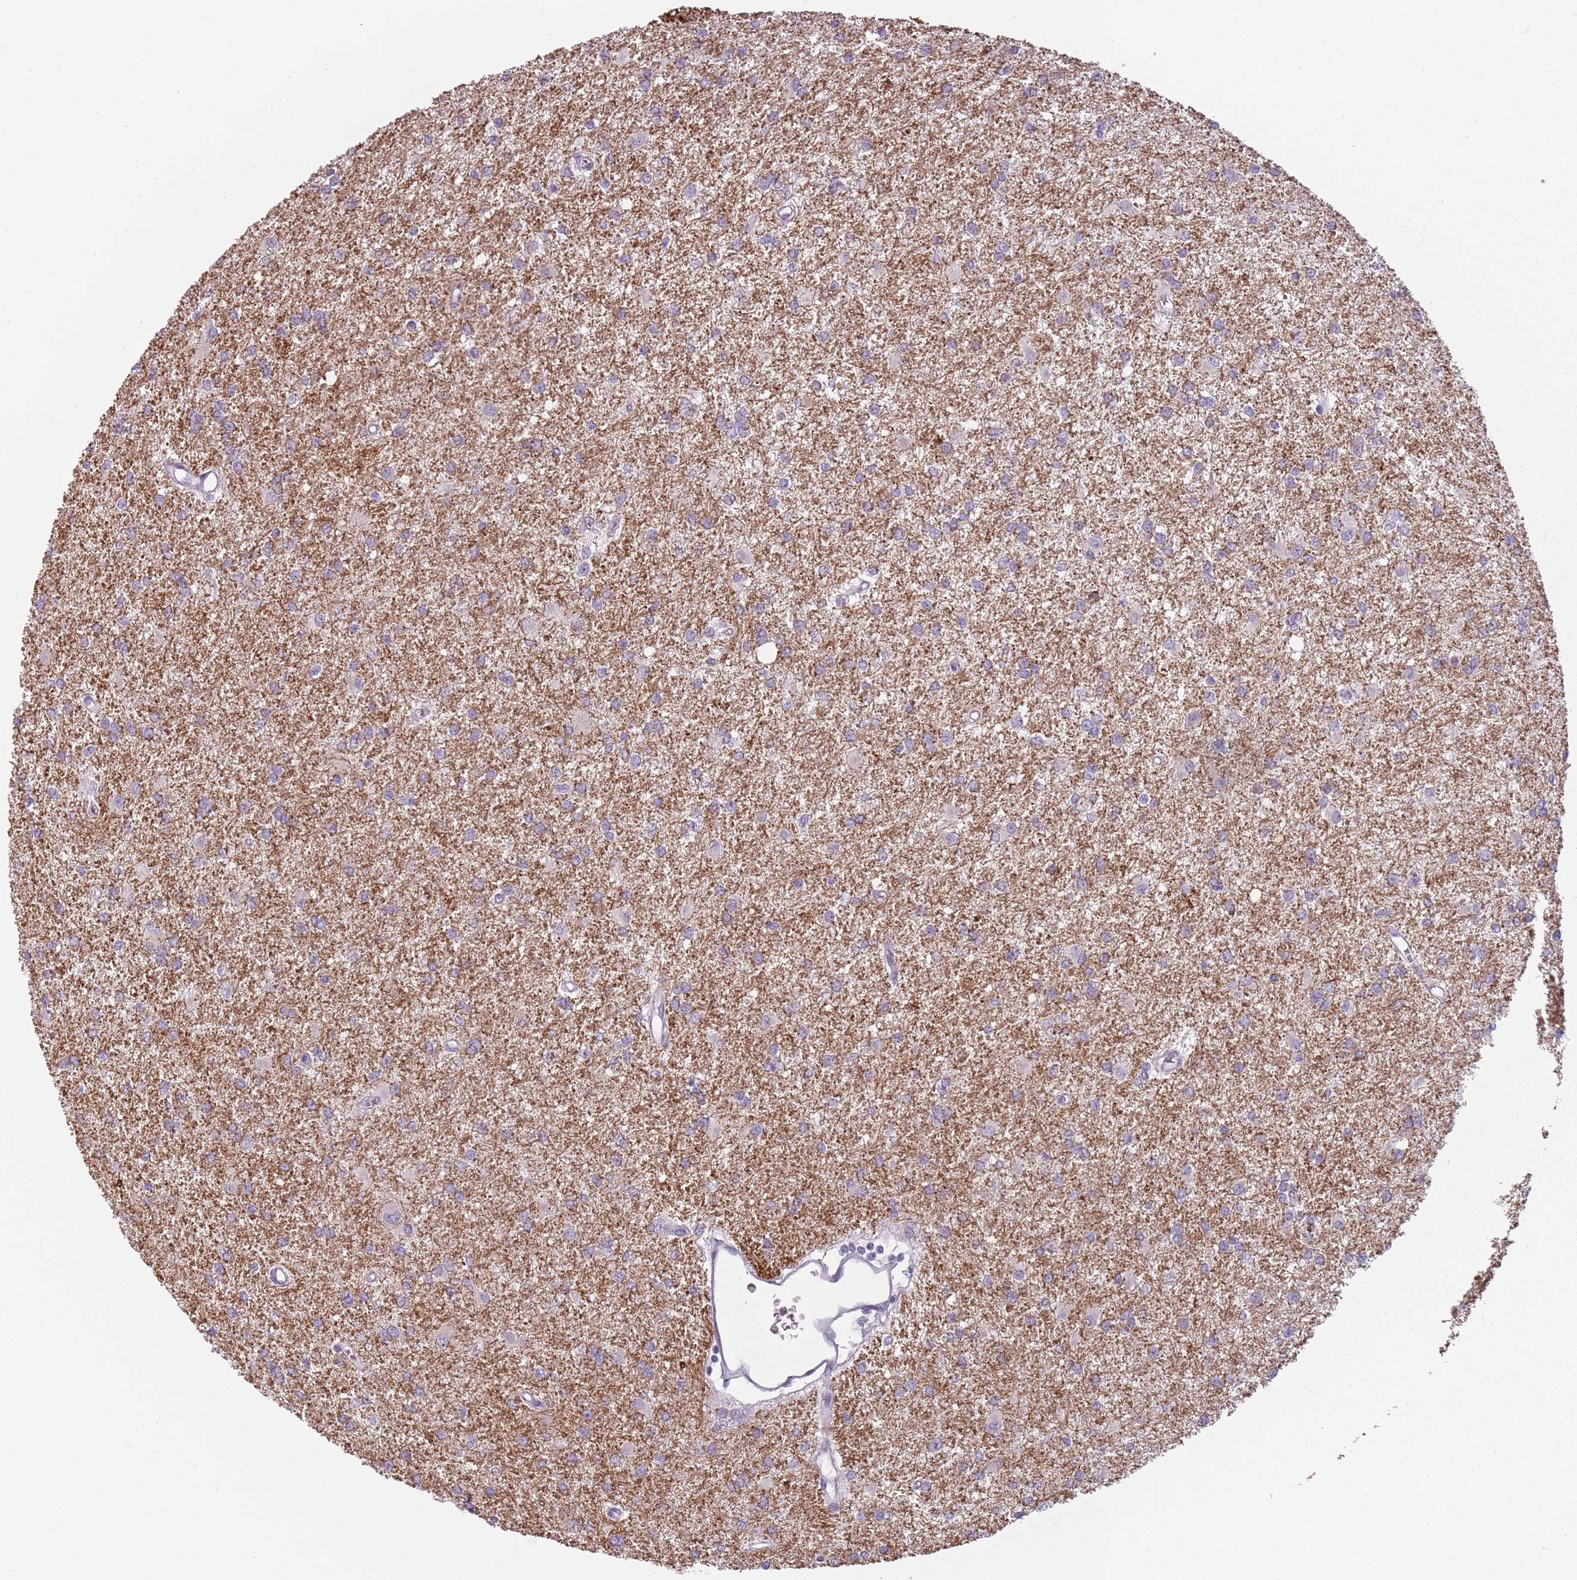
{"staining": {"intensity": "weak", "quantity": "<25%", "location": "cytoplasmic/membranous"}, "tissue": "glioma", "cell_type": "Tumor cells", "image_type": "cancer", "snomed": [{"axis": "morphology", "description": "Glioma, malignant, High grade"}, {"axis": "topography", "description": "Brain"}], "caption": "Immunohistochemical staining of glioma exhibits no significant staining in tumor cells.", "gene": "MEGF8", "patient": {"sex": "female", "age": 50}}